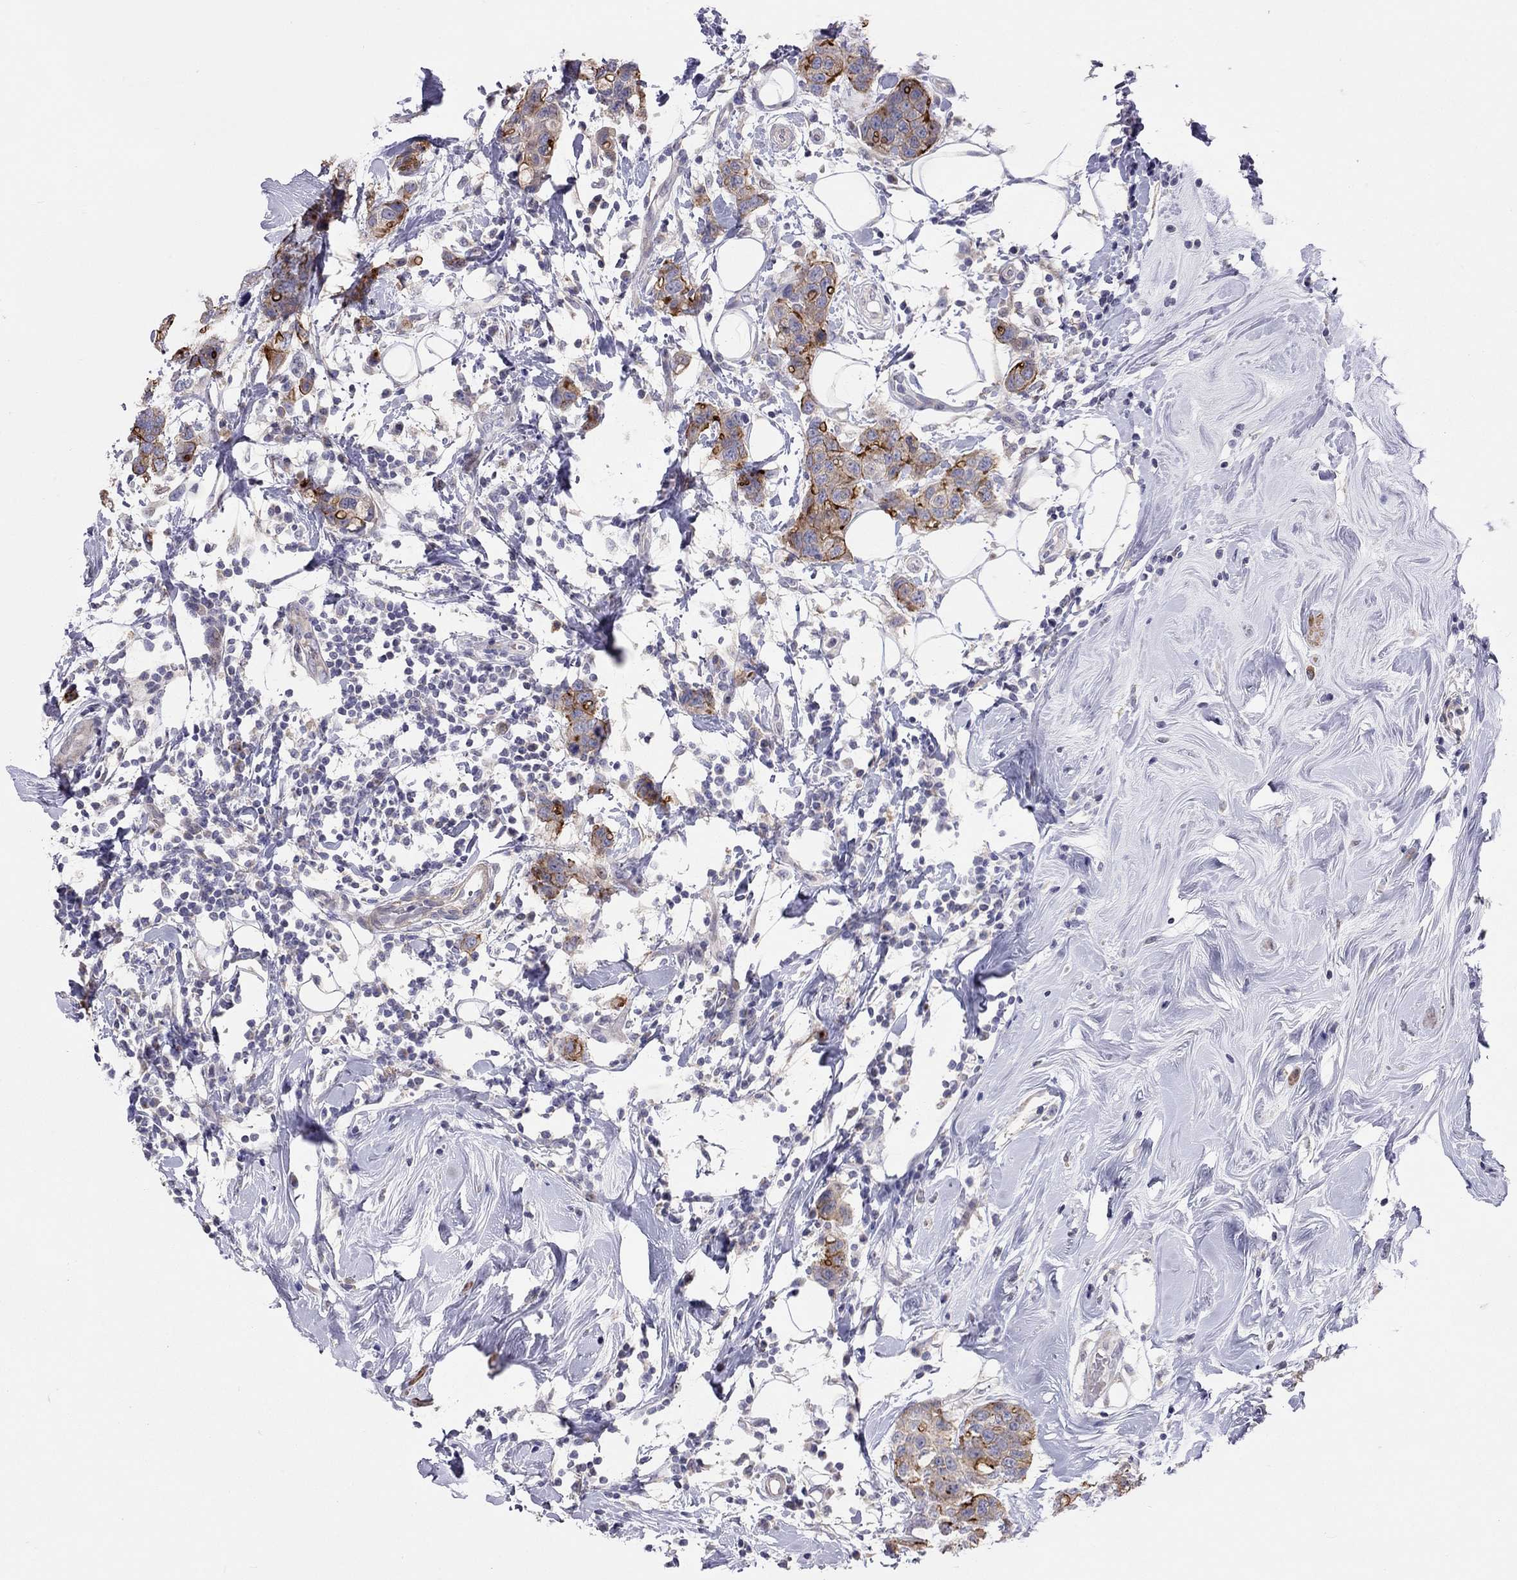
{"staining": {"intensity": "strong", "quantity": "<25%", "location": "cytoplasmic/membranous"}, "tissue": "breast cancer", "cell_type": "Tumor cells", "image_type": "cancer", "snomed": [{"axis": "morphology", "description": "Duct carcinoma"}, {"axis": "topography", "description": "Breast"}], "caption": "A medium amount of strong cytoplasmic/membranous staining is appreciated in approximately <25% of tumor cells in infiltrating ductal carcinoma (breast) tissue. The staining is performed using DAB (3,3'-diaminobenzidine) brown chromogen to label protein expression. The nuclei are counter-stained blue using hematoxylin.", "gene": "SYTL2", "patient": {"sex": "female", "age": 27}}